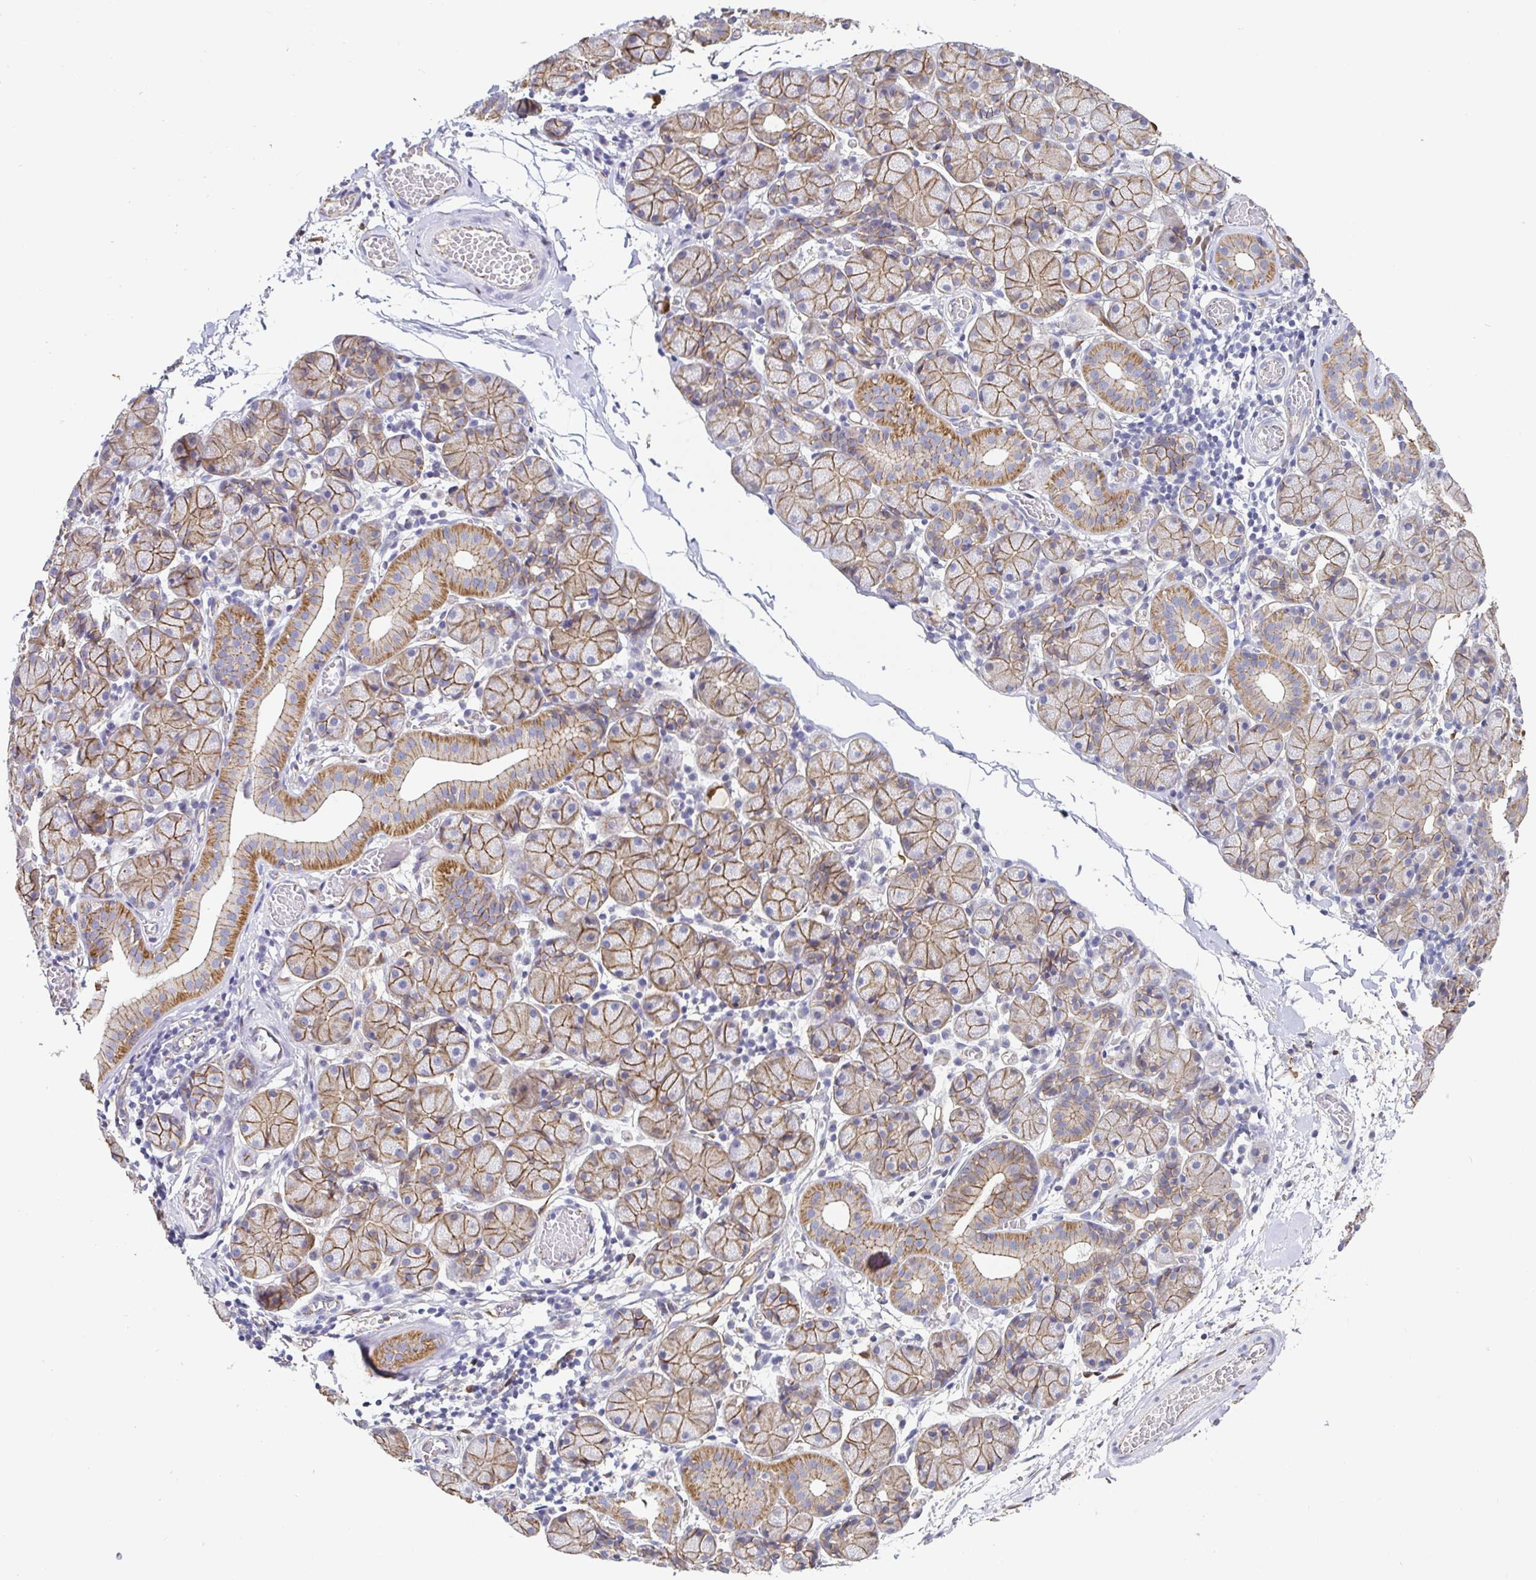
{"staining": {"intensity": "moderate", "quantity": ">75%", "location": "cytoplasmic/membranous"}, "tissue": "salivary gland", "cell_type": "Glandular cells", "image_type": "normal", "snomed": [{"axis": "morphology", "description": "Normal tissue, NOS"}, {"axis": "topography", "description": "Salivary gland"}], "caption": "The histopathology image shows immunohistochemical staining of benign salivary gland. There is moderate cytoplasmic/membranous expression is seen in approximately >75% of glandular cells. (DAB = brown stain, brightfield microscopy at high magnification).", "gene": "PIWIL3", "patient": {"sex": "female", "age": 24}}